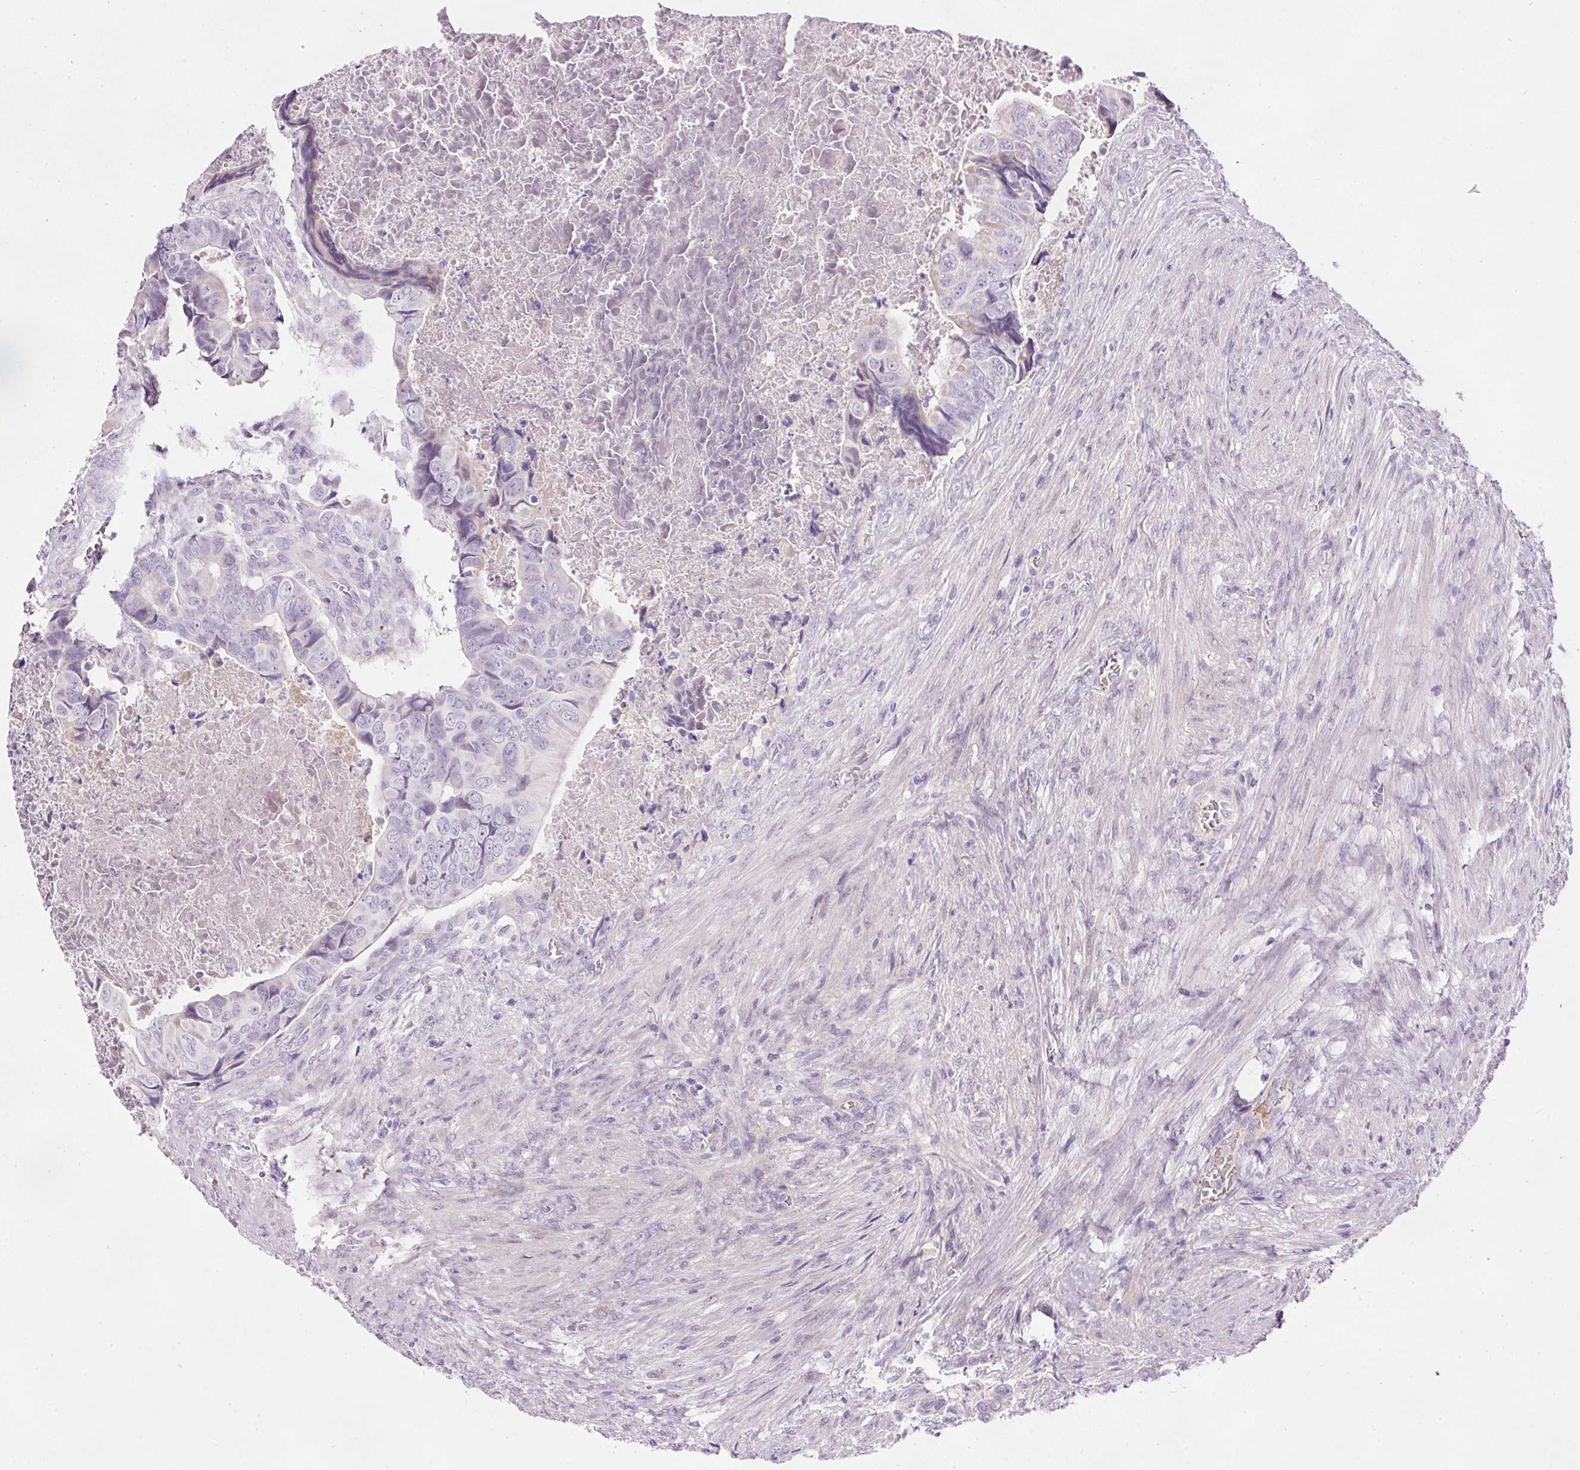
{"staining": {"intensity": "negative", "quantity": "none", "location": "none"}, "tissue": "colorectal cancer", "cell_type": "Tumor cells", "image_type": "cancer", "snomed": [{"axis": "morphology", "description": "Adenocarcinoma, NOS"}, {"axis": "topography", "description": "Rectum"}], "caption": "Colorectal adenocarcinoma was stained to show a protein in brown. There is no significant staining in tumor cells.", "gene": "KPNA5", "patient": {"sex": "female", "age": 78}}